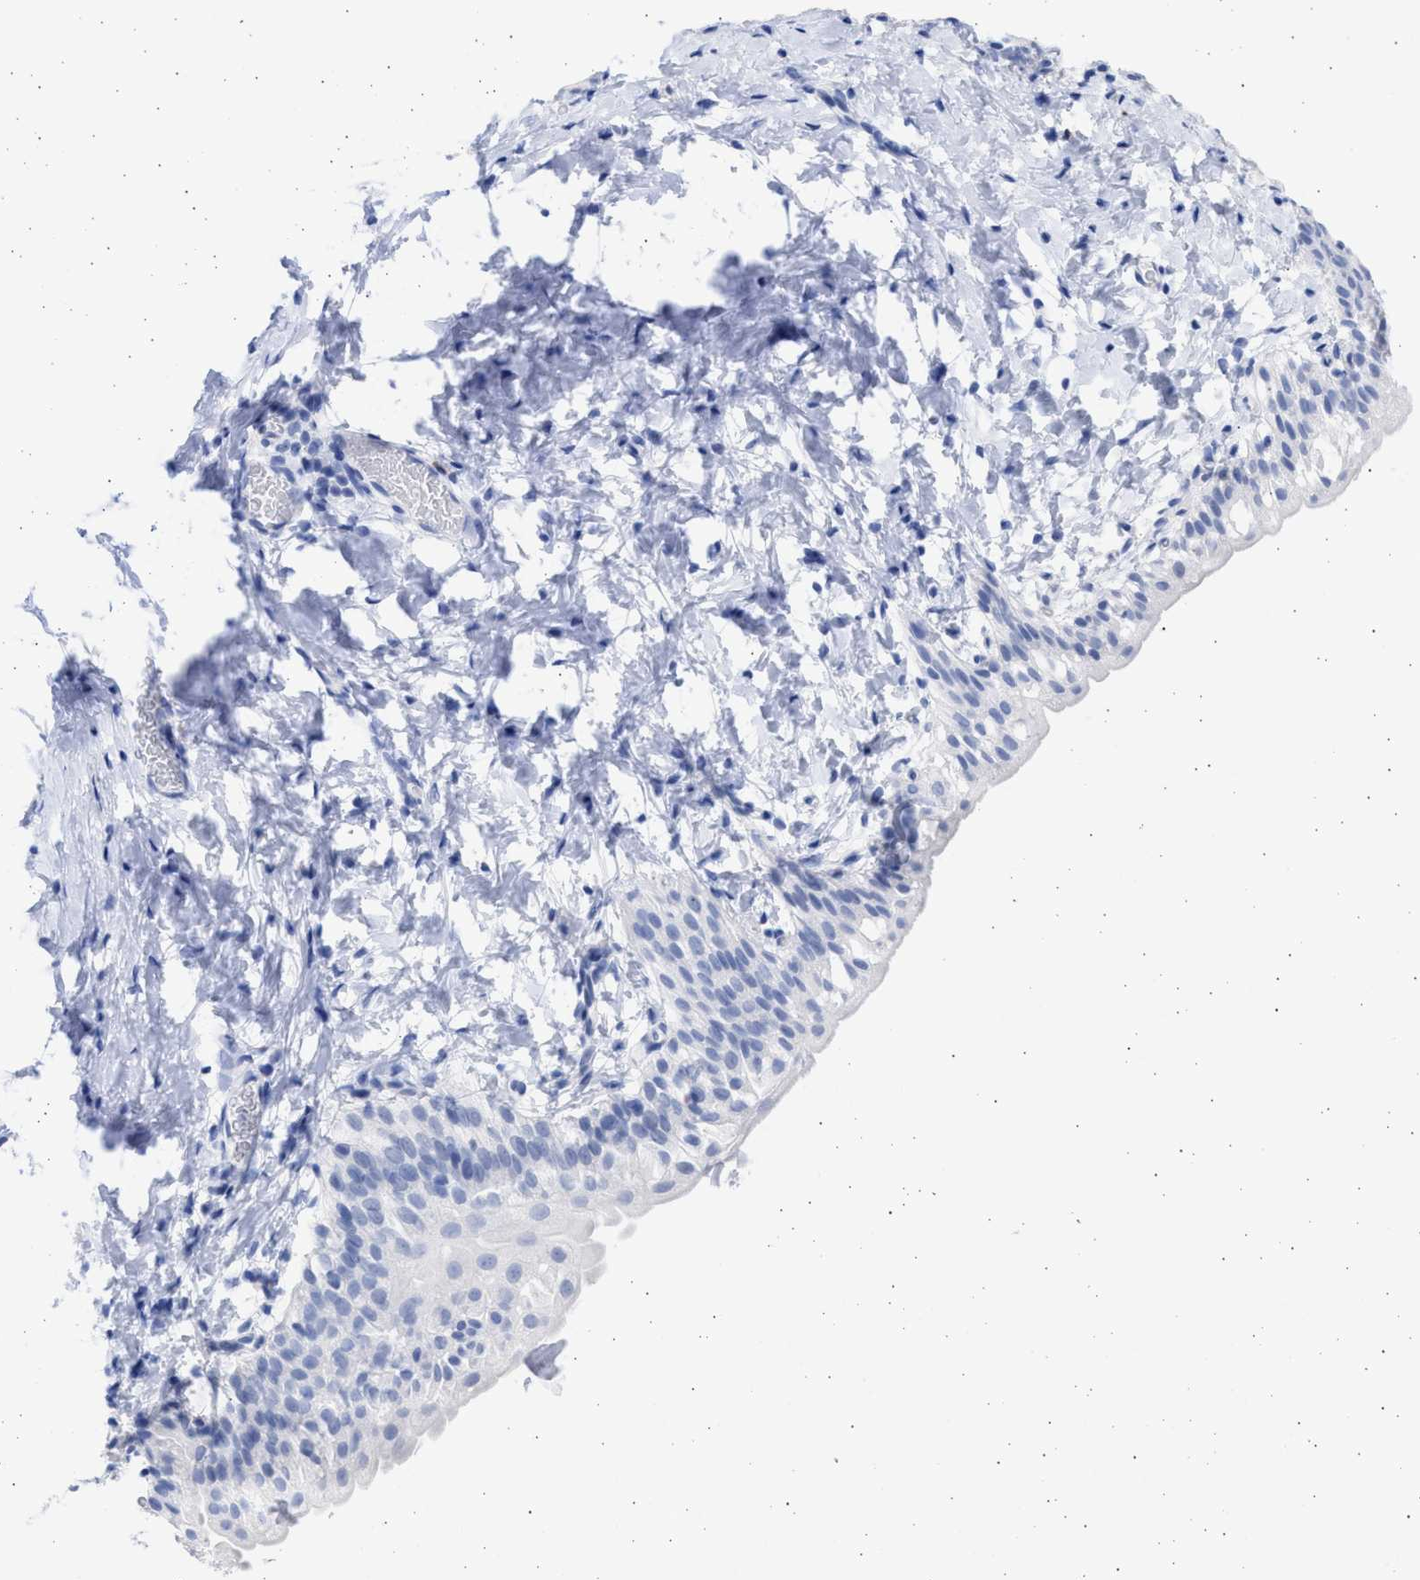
{"staining": {"intensity": "negative", "quantity": "none", "location": "none"}, "tissue": "smooth muscle", "cell_type": "Smooth muscle cells", "image_type": "normal", "snomed": [{"axis": "morphology", "description": "Normal tissue, NOS"}, {"axis": "topography", "description": "Smooth muscle"}], "caption": "Histopathology image shows no significant protein expression in smooth muscle cells of normal smooth muscle.", "gene": "ALDOC", "patient": {"sex": "male", "age": 16}}